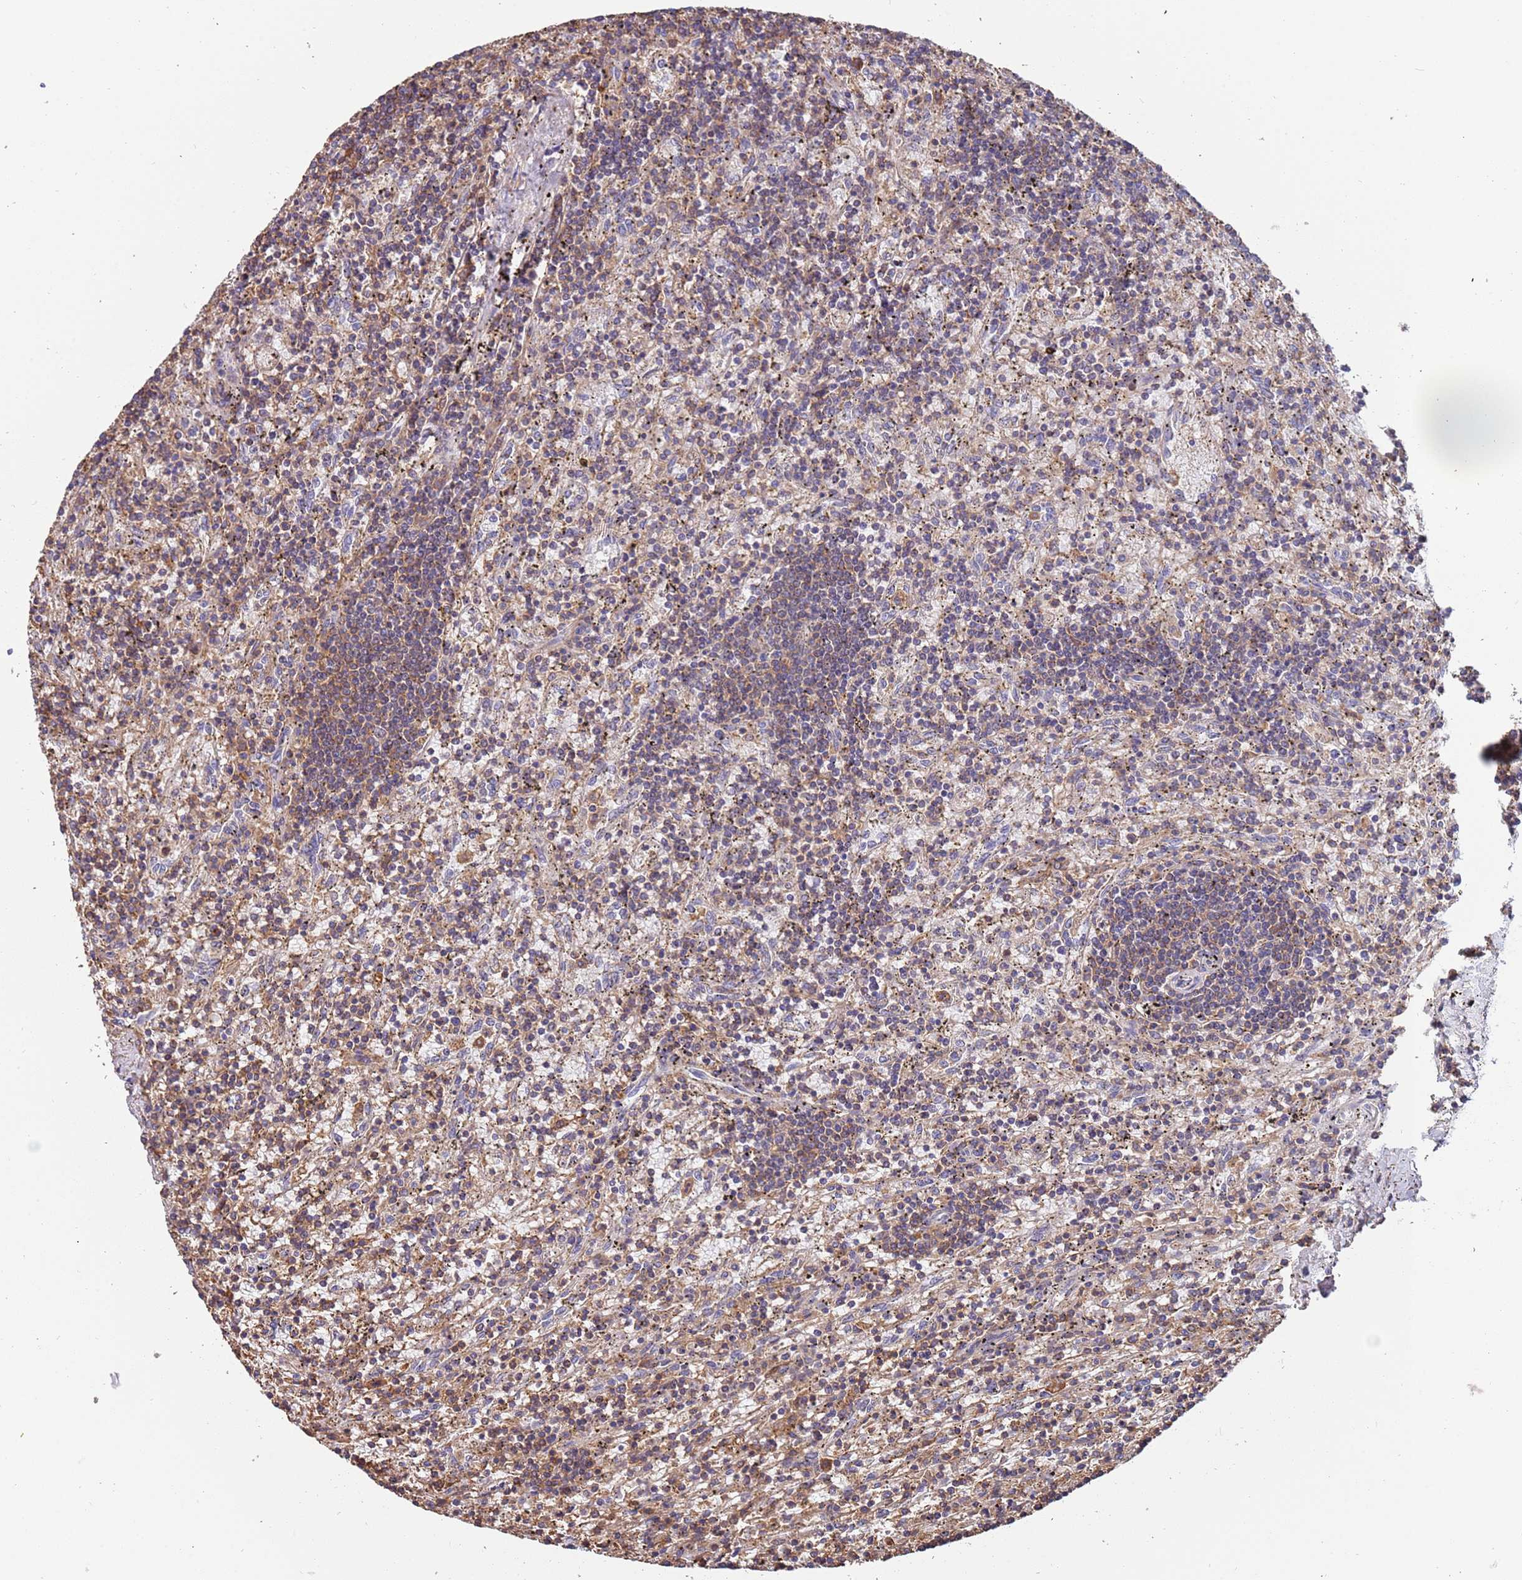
{"staining": {"intensity": "negative", "quantity": "none", "location": "none"}, "tissue": "lymphoma", "cell_type": "Tumor cells", "image_type": "cancer", "snomed": [{"axis": "morphology", "description": "Malignant lymphoma, non-Hodgkin's type, Low grade"}, {"axis": "topography", "description": "Spleen"}], "caption": "Lymphoma was stained to show a protein in brown. There is no significant staining in tumor cells. The staining was performed using DAB to visualize the protein expression in brown, while the nuclei were stained in blue with hematoxylin (Magnification: 20x).", "gene": "SYT4", "patient": {"sex": "male", "age": 76}}